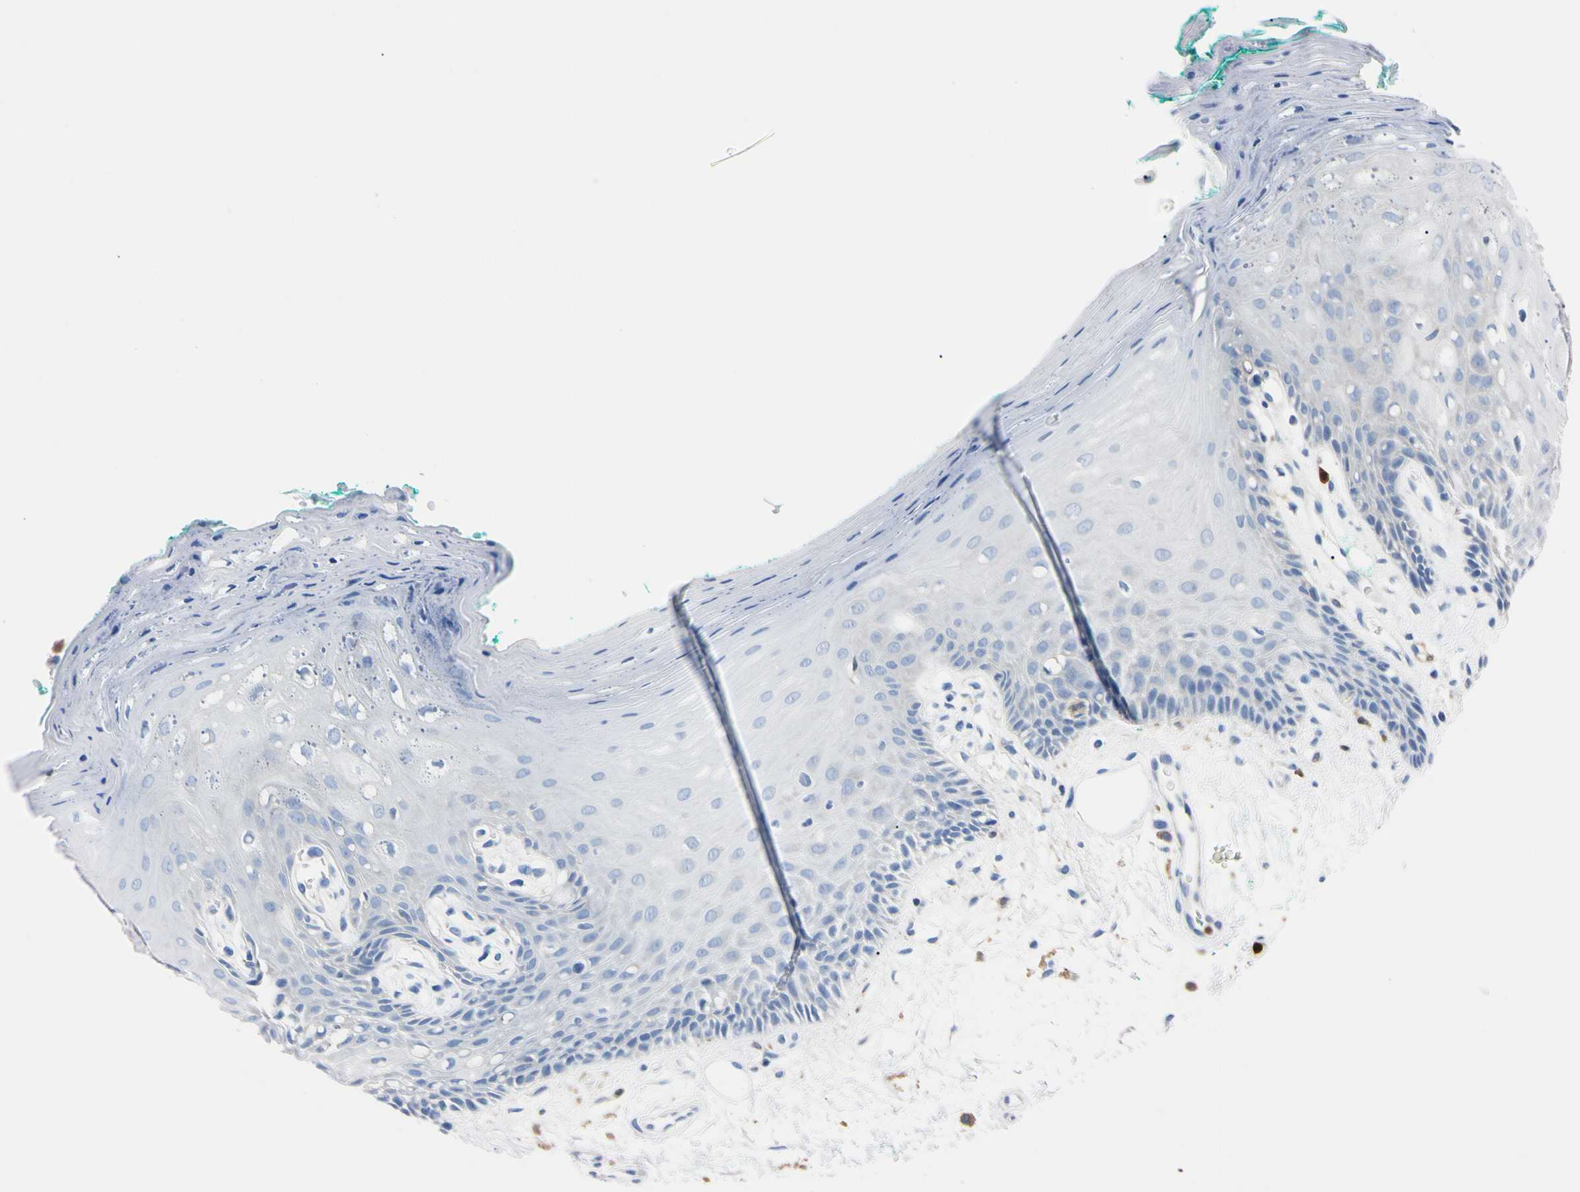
{"staining": {"intensity": "negative", "quantity": "none", "location": "none"}, "tissue": "oral mucosa", "cell_type": "Squamous epithelial cells", "image_type": "normal", "snomed": [{"axis": "morphology", "description": "Normal tissue, NOS"}, {"axis": "topography", "description": "Skeletal muscle"}, {"axis": "topography", "description": "Oral tissue"}, {"axis": "topography", "description": "Peripheral nerve tissue"}], "caption": "DAB immunohistochemical staining of benign oral mucosa reveals no significant positivity in squamous epithelial cells.", "gene": "NCF4", "patient": {"sex": "female", "age": 84}}